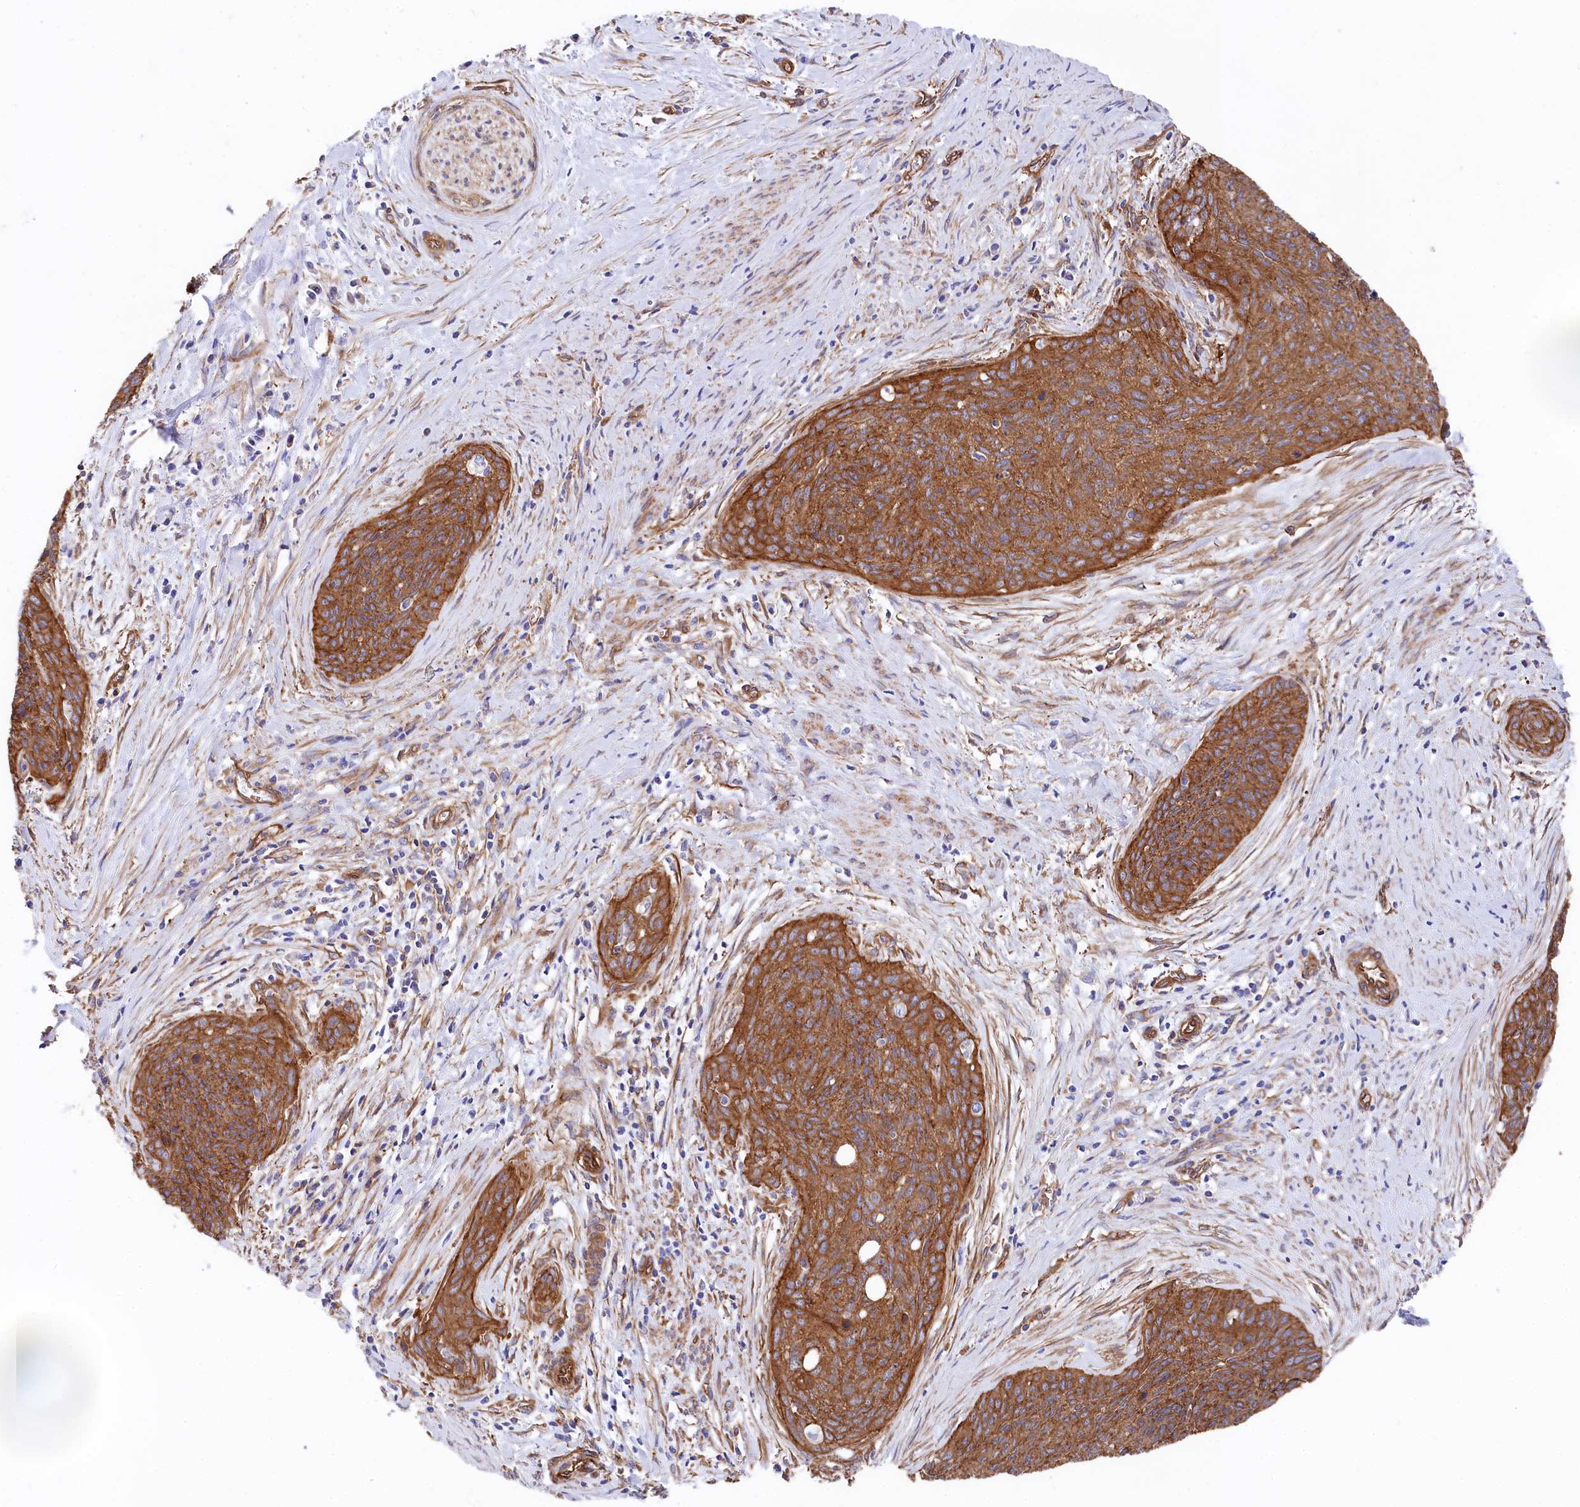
{"staining": {"intensity": "strong", "quantity": ">75%", "location": "cytoplasmic/membranous"}, "tissue": "cervical cancer", "cell_type": "Tumor cells", "image_type": "cancer", "snomed": [{"axis": "morphology", "description": "Squamous cell carcinoma, NOS"}, {"axis": "topography", "description": "Cervix"}], "caption": "Cervical cancer was stained to show a protein in brown. There is high levels of strong cytoplasmic/membranous staining in approximately >75% of tumor cells.", "gene": "TNKS1BP1", "patient": {"sex": "female", "age": 55}}